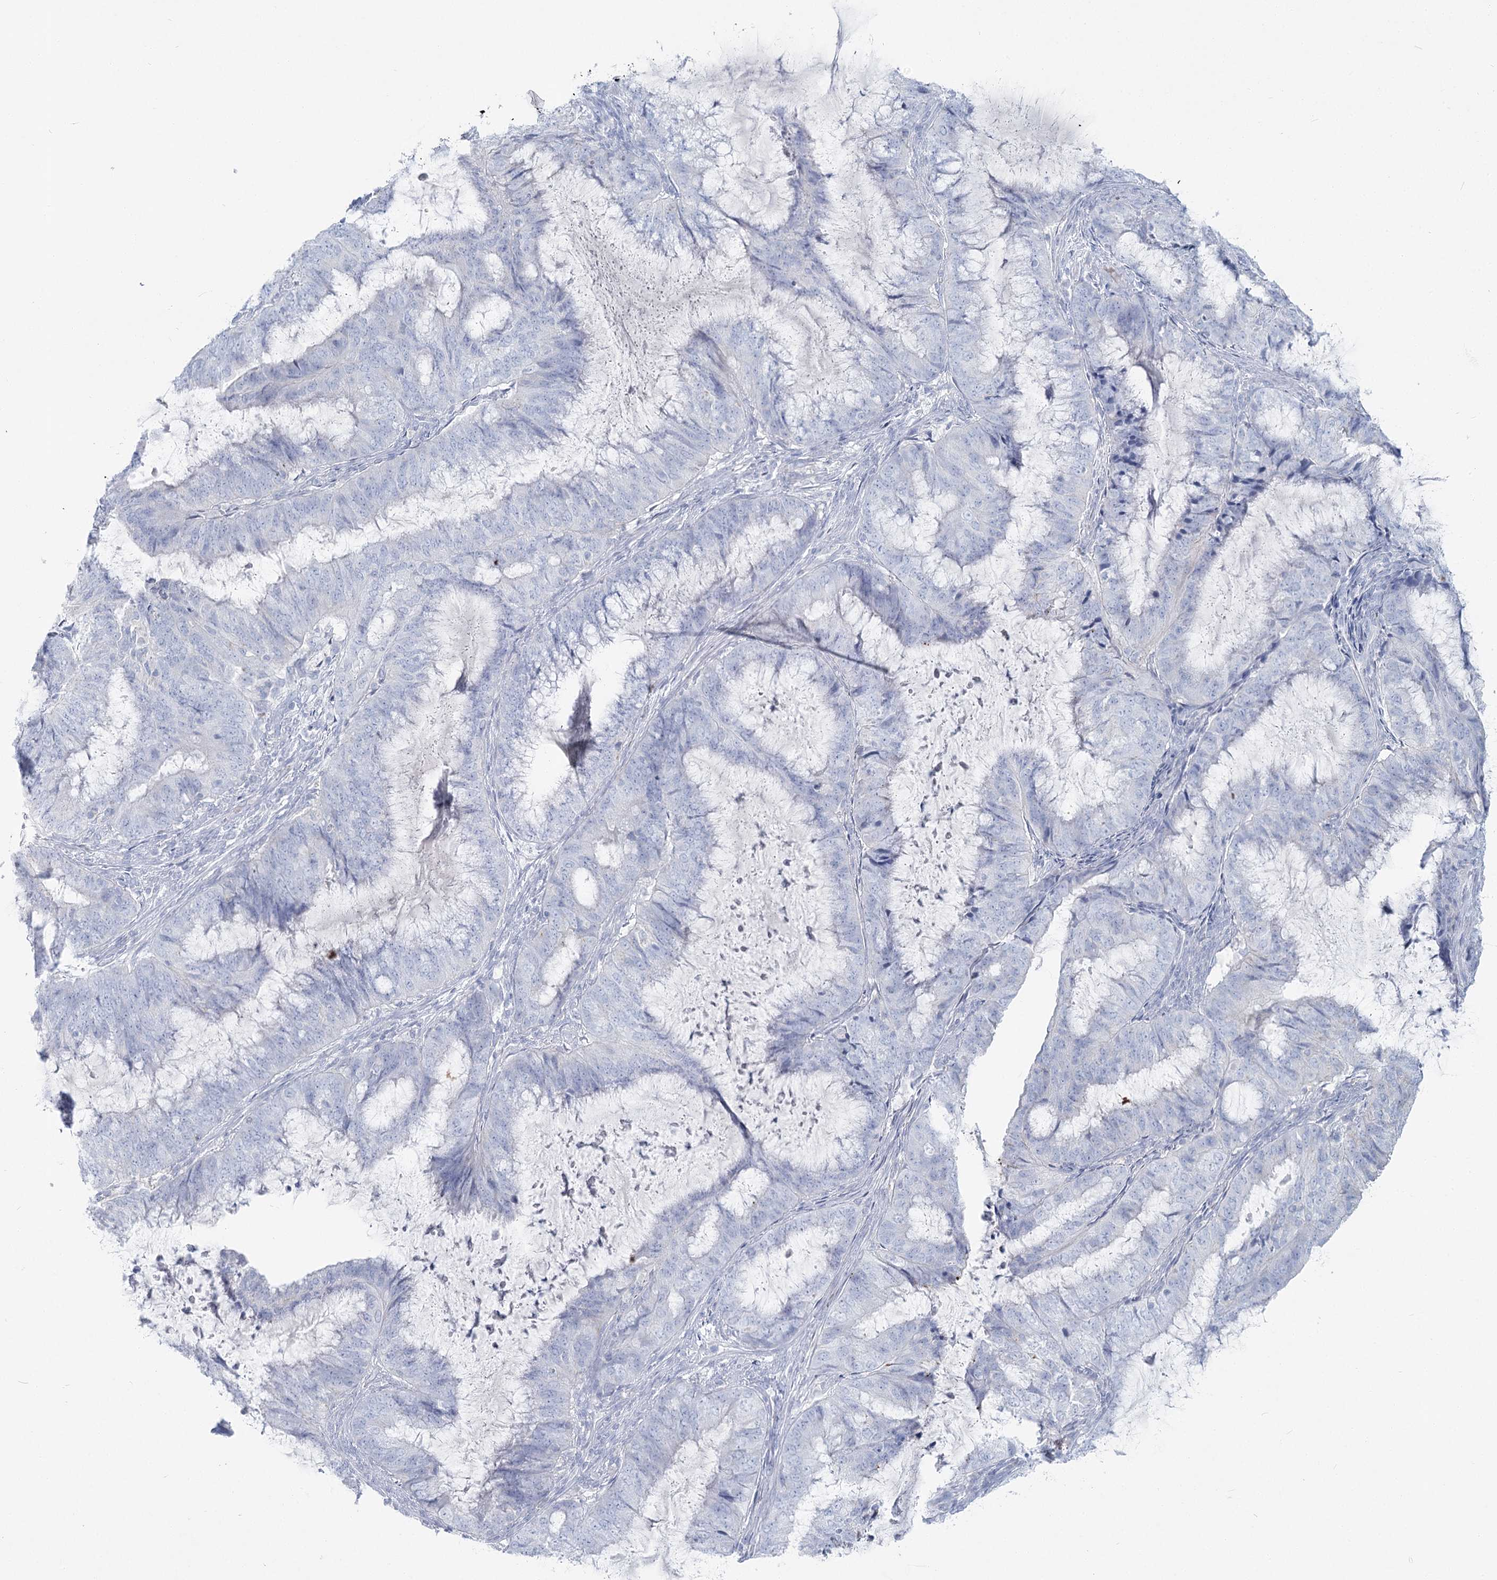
{"staining": {"intensity": "negative", "quantity": "none", "location": "none"}, "tissue": "endometrial cancer", "cell_type": "Tumor cells", "image_type": "cancer", "snomed": [{"axis": "morphology", "description": "Adenocarcinoma, NOS"}, {"axis": "topography", "description": "Endometrium"}], "caption": "Tumor cells are negative for brown protein staining in endometrial cancer (adenocarcinoma). (DAB immunohistochemistry, high magnification).", "gene": "IFIT5", "patient": {"sex": "female", "age": 81}}